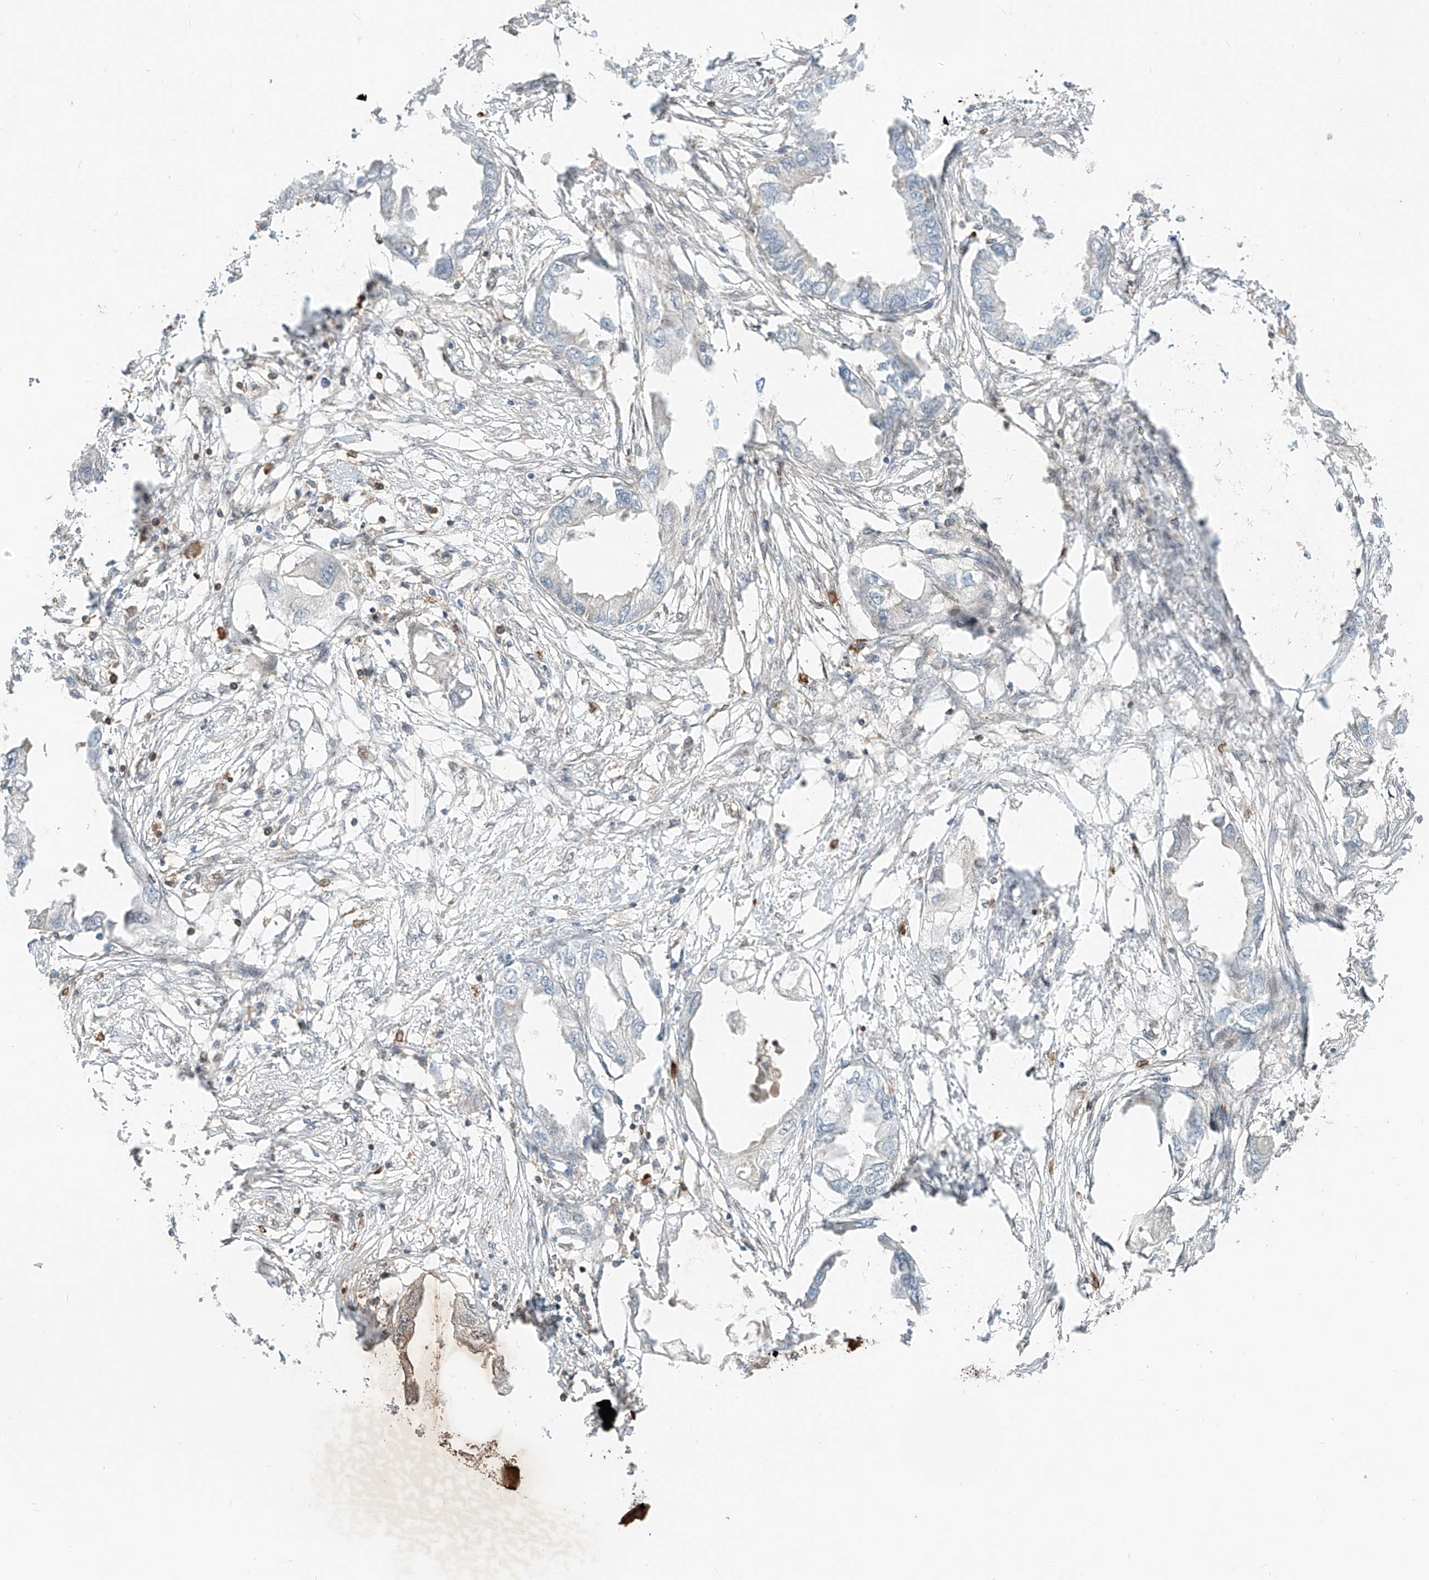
{"staining": {"intensity": "negative", "quantity": "none", "location": "none"}, "tissue": "endometrial cancer", "cell_type": "Tumor cells", "image_type": "cancer", "snomed": [{"axis": "morphology", "description": "Adenocarcinoma, NOS"}, {"axis": "morphology", "description": "Adenocarcinoma, metastatic, NOS"}, {"axis": "topography", "description": "Adipose tissue"}, {"axis": "topography", "description": "Endometrium"}], "caption": "This is a micrograph of IHC staining of endometrial cancer (metastatic adenocarcinoma), which shows no staining in tumor cells. (DAB immunohistochemistry (IHC), high magnification).", "gene": "CEP162", "patient": {"sex": "female", "age": 67}}